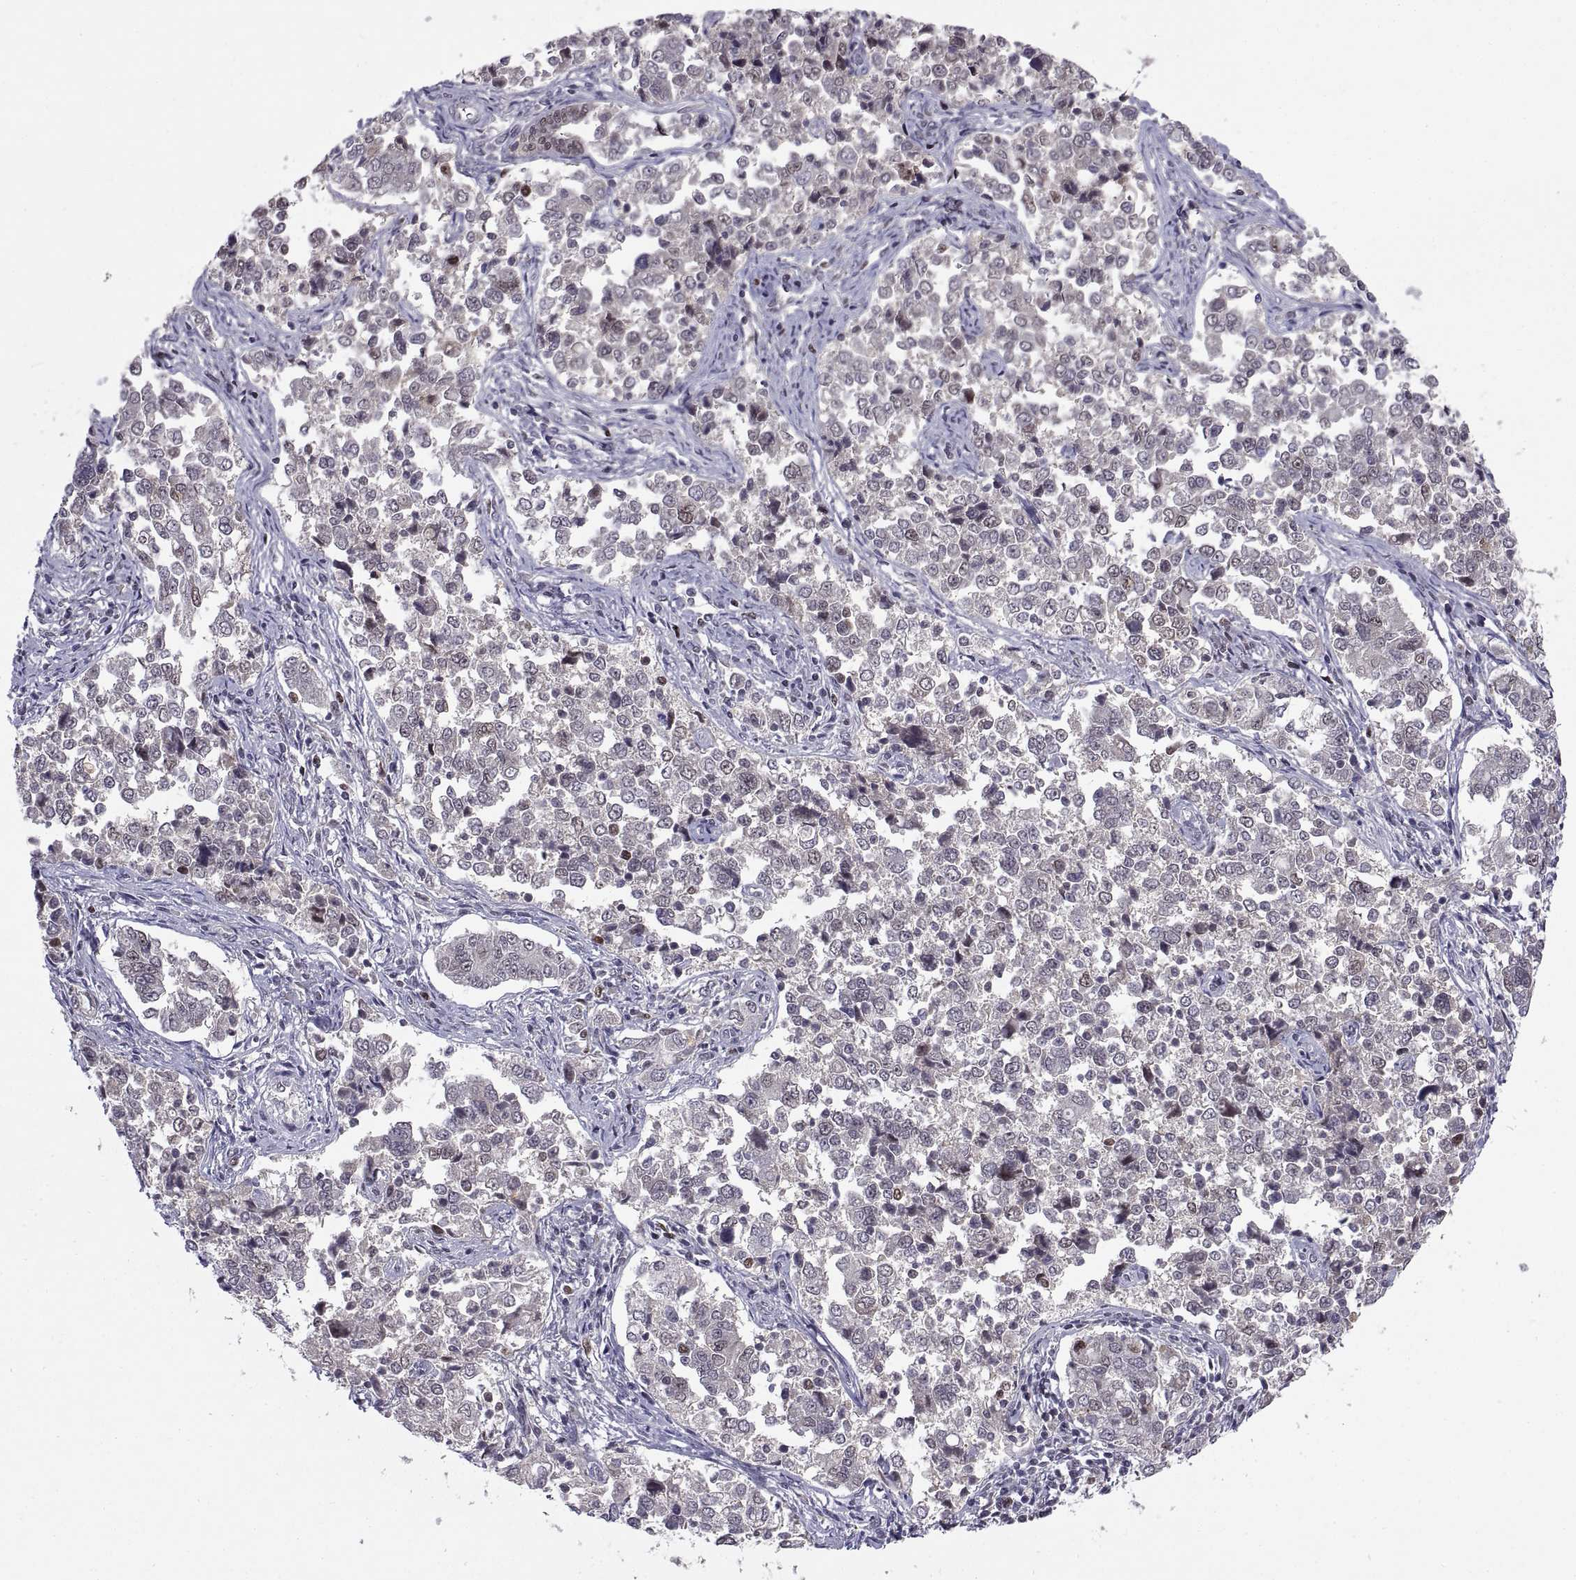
{"staining": {"intensity": "moderate", "quantity": "<25%", "location": "nuclear"}, "tissue": "endometrial cancer", "cell_type": "Tumor cells", "image_type": "cancer", "snomed": [{"axis": "morphology", "description": "Adenocarcinoma, NOS"}, {"axis": "topography", "description": "Endometrium"}], "caption": "High-power microscopy captured an immunohistochemistry micrograph of endometrial cancer (adenocarcinoma), revealing moderate nuclear expression in approximately <25% of tumor cells.", "gene": "CHFR", "patient": {"sex": "female", "age": 43}}